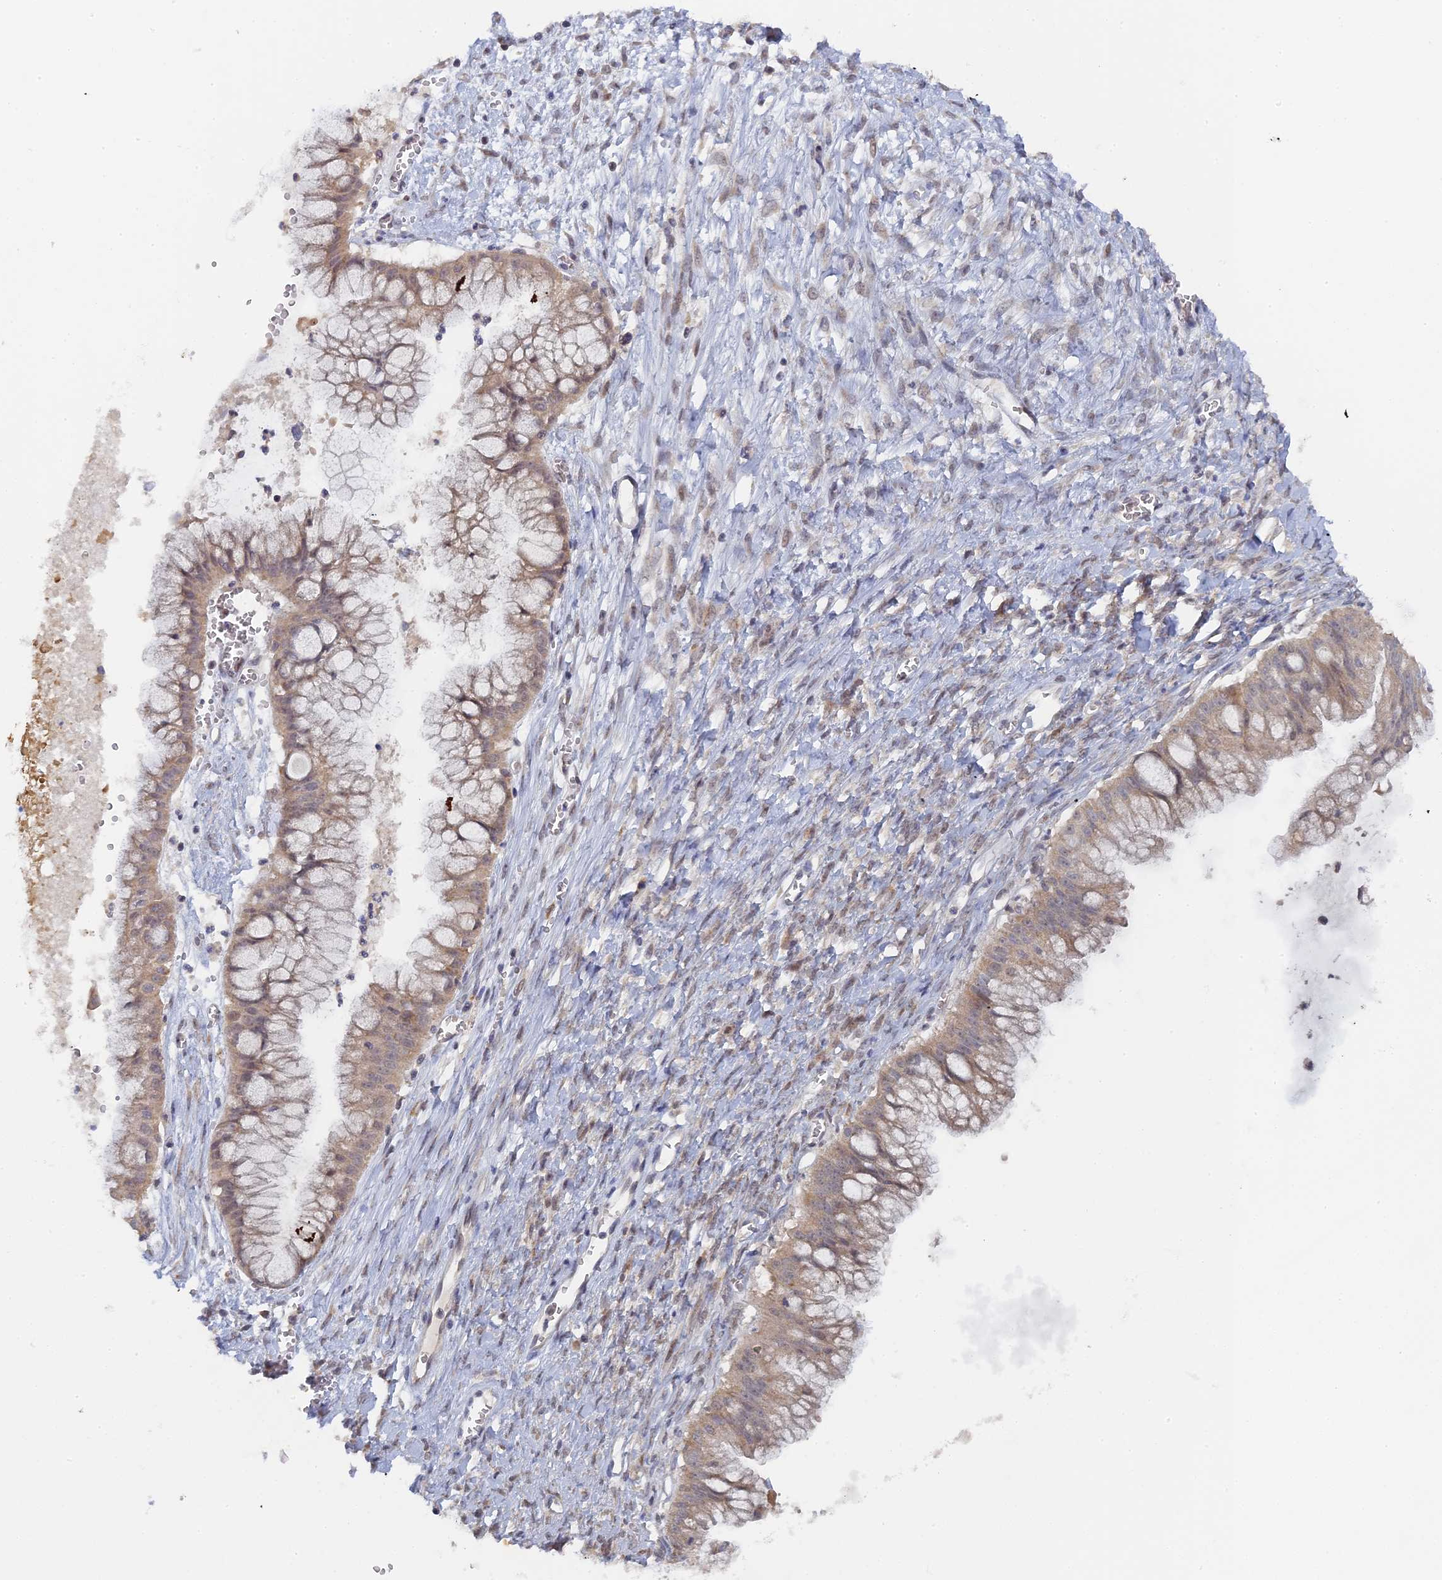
{"staining": {"intensity": "weak", "quantity": "25%-75%", "location": "cytoplasmic/membranous,nuclear"}, "tissue": "ovarian cancer", "cell_type": "Tumor cells", "image_type": "cancer", "snomed": [{"axis": "morphology", "description": "Cystadenocarcinoma, mucinous, NOS"}, {"axis": "topography", "description": "Ovary"}], "caption": "Ovarian mucinous cystadenocarcinoma tissue reveals weak cytoplasmic/membranous and nuclear positivity in approximately 25%-75% of tumor cells, visualized by immunohistochemistry.", "gene": "MIGA2", "patient": {"sex": "female", "age": 70}}